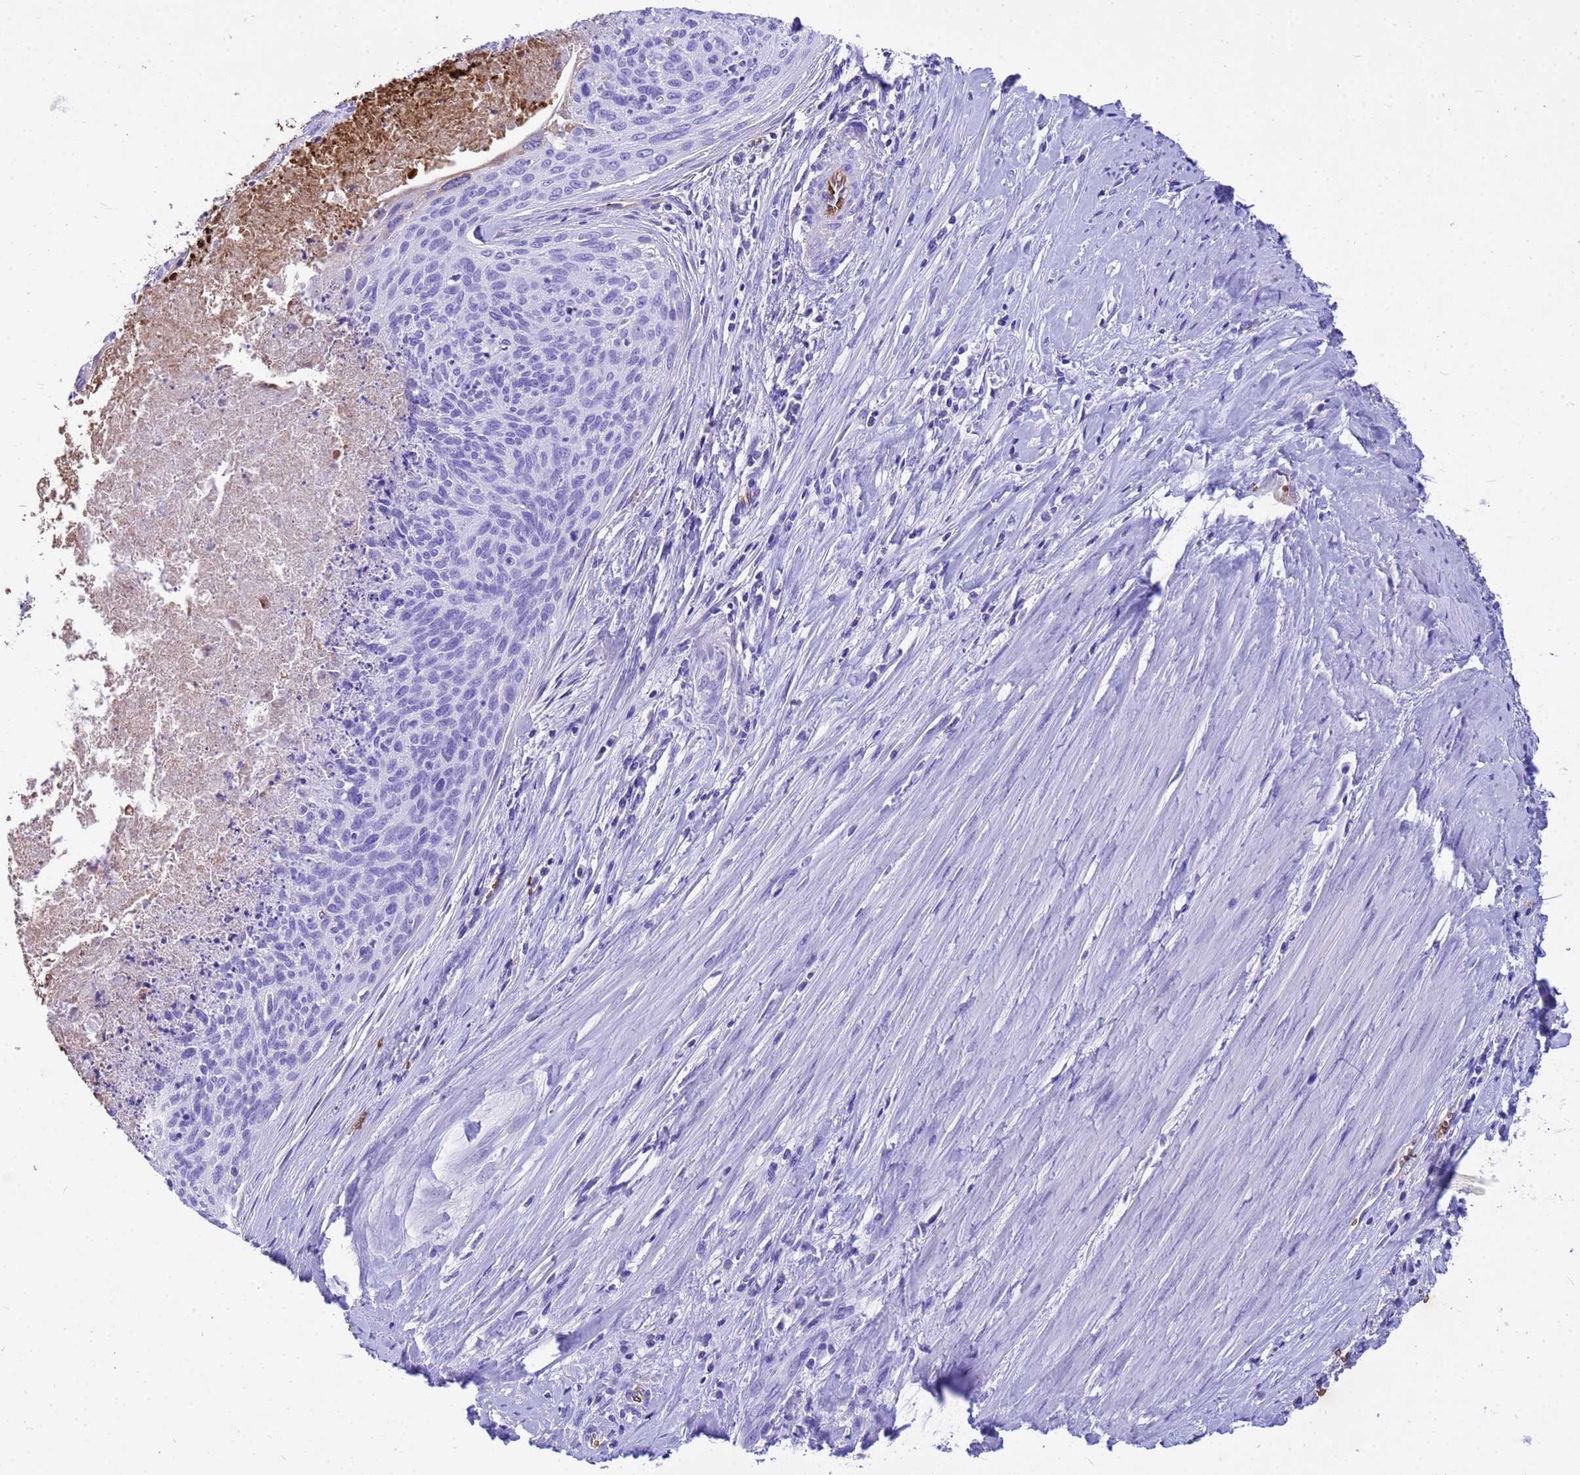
{"staining": {"intensity": "negative", "quantity": "none", "location": "none"}, "tissue": "cervical cancer", "cell_type": "Tumor cells", "image_type": "cancer", "snomed": [{"axis": "morphology", "description": "Squamous cell carcinoma, NOS"}, {"axis": "topography", "description": "Cervix"}], "caption": "This is an IHC photomicrograph of human squamous cell carcinoma (cervical). There is no staining in tumor cells.", "gene": "HBA2", "patient": {"sex": "female", "age": 55}}